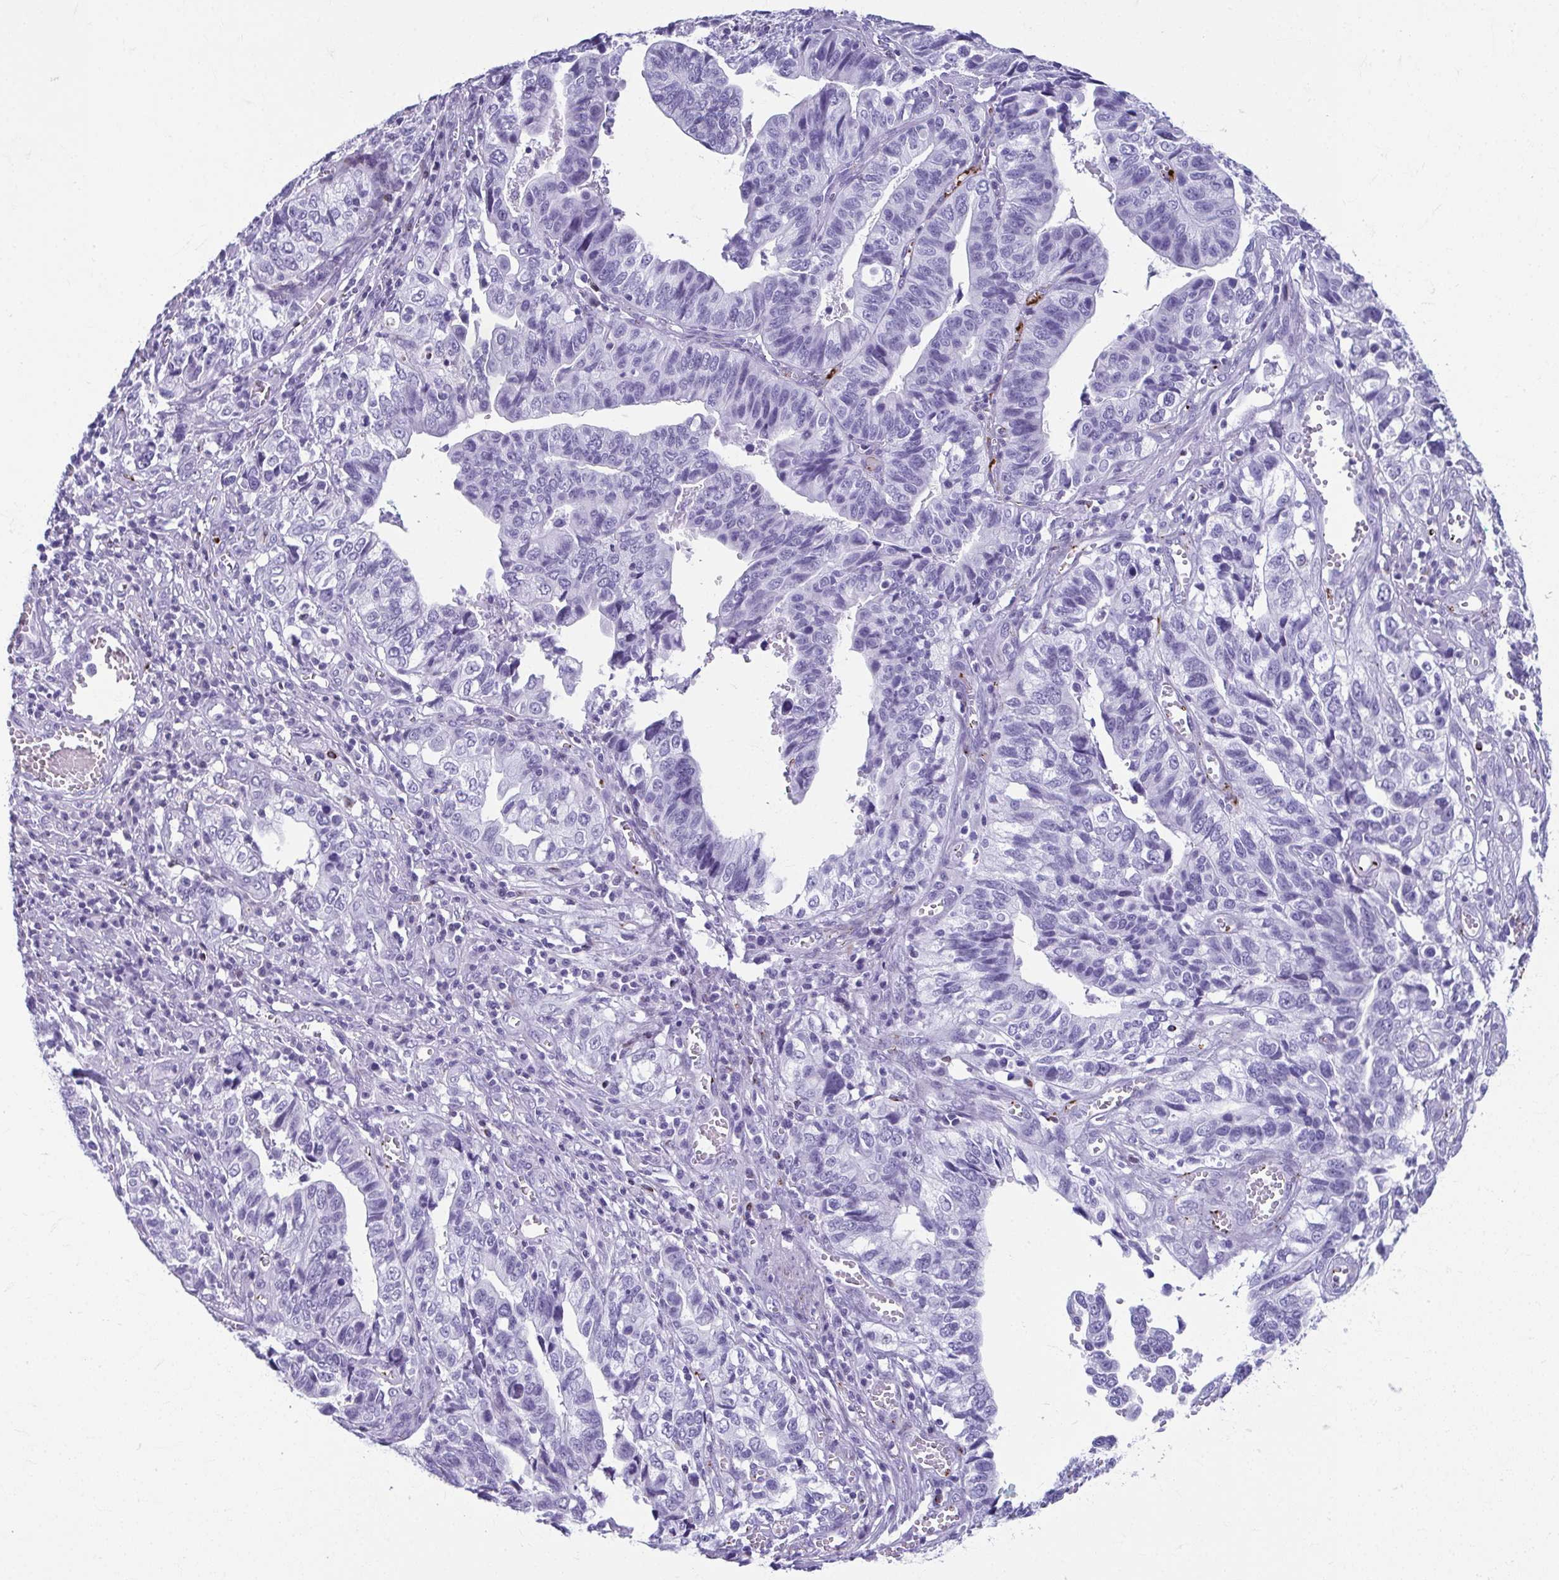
{"staining": {"intensity": "negative", "quantity": "none", "location": "none"}, "tissue": "stomach cancer", "cell_type": "Tumor cells", "image_type": "cancer", "snomed": [{"axis": "morphology", "description": "Adenocarcinoma, NOS"}, {"axis": "topography", "description": "Stomach, upper"}], "caption": "Immunohistochemistry (IHC) of human stomach cancer demonstrates no positivity in tumor cells.", "gene": "TCEAL3", "patient": {"sex": "female", "age": 67}}